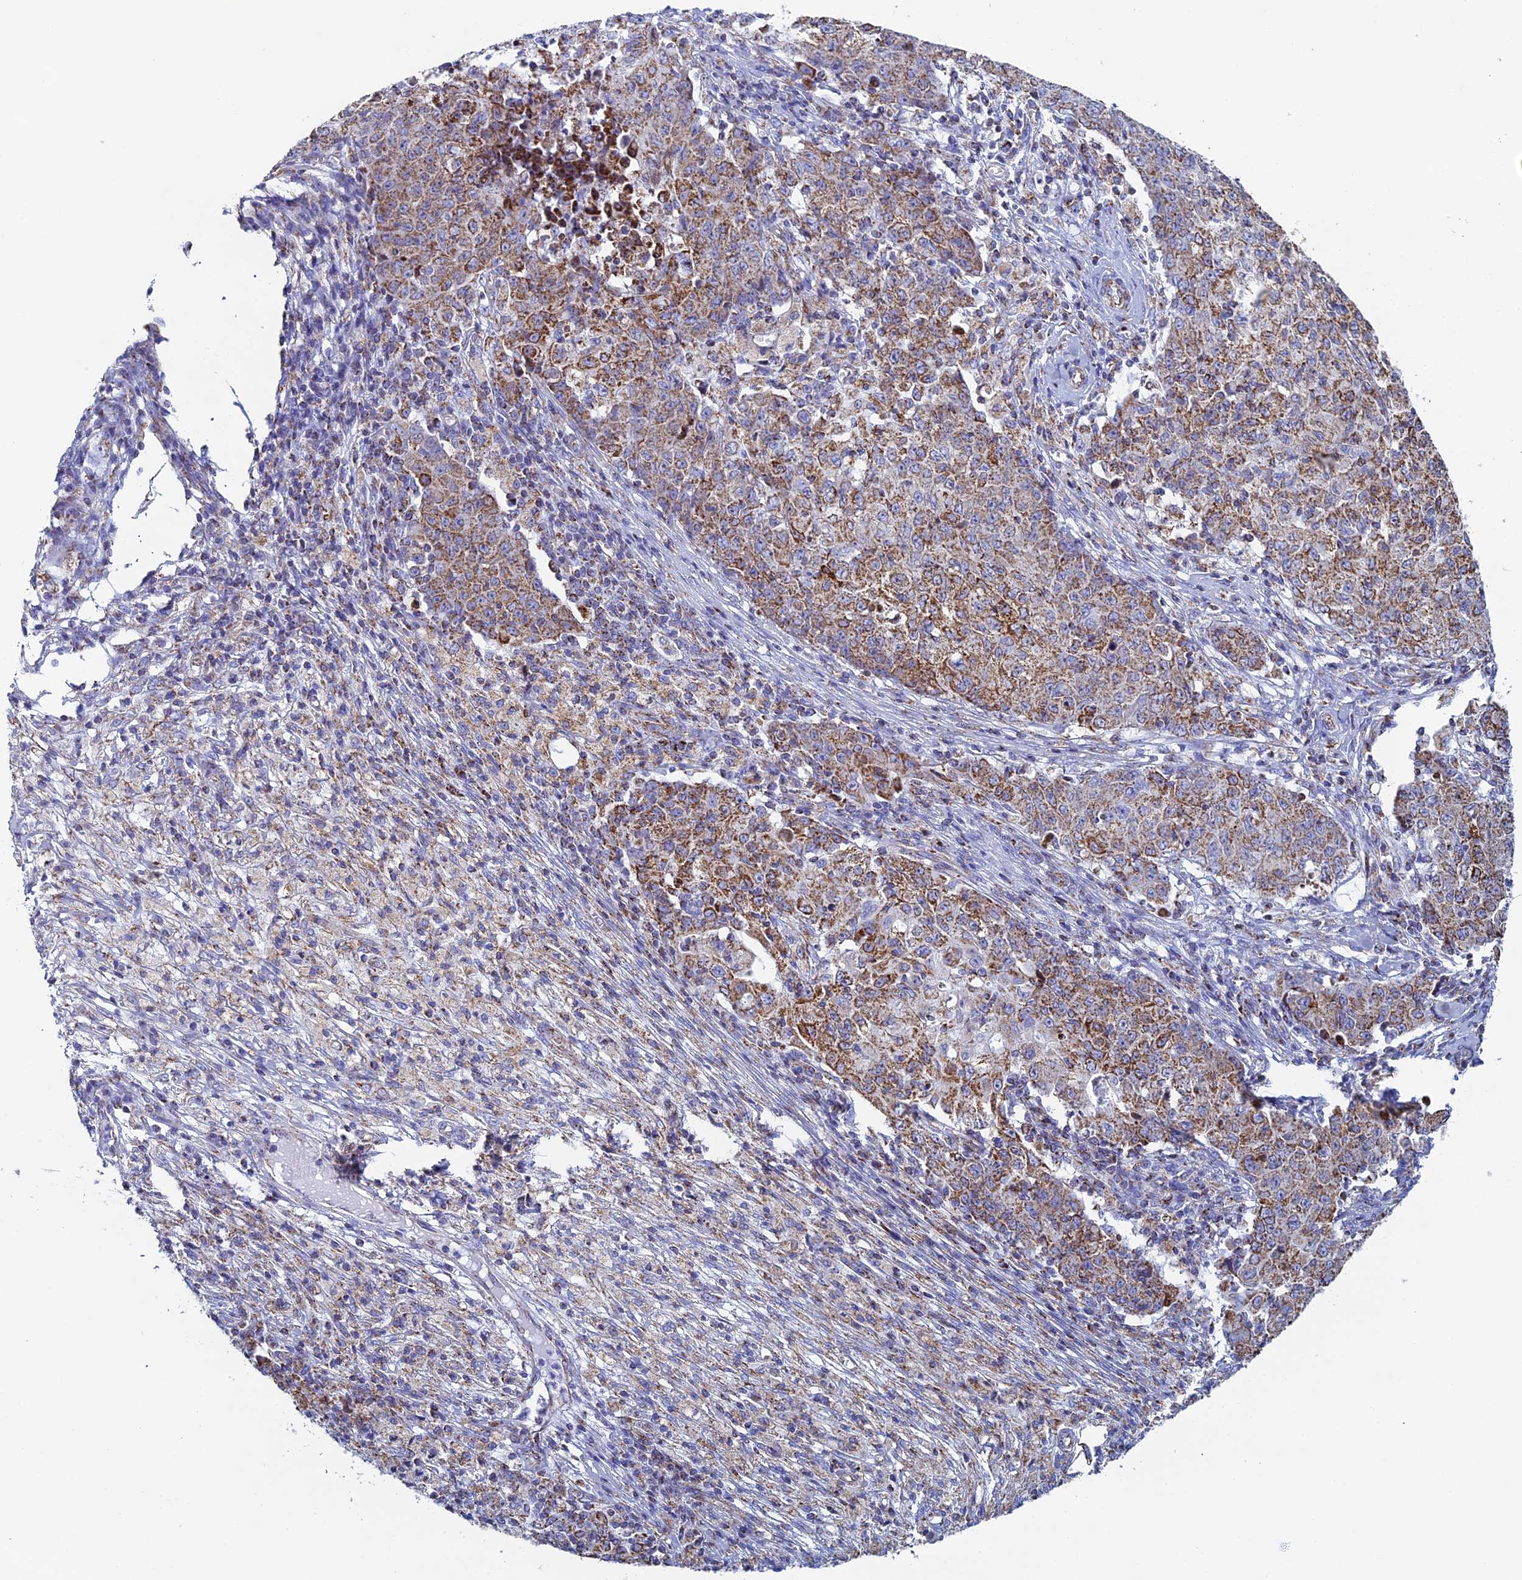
{"staining": {"intensity": "moderate", "quantity": ">75%", "location": "cytoplasmic/membranous"}, "tissue": "ovarian cancer", "cell_type": "Tumor cells", "image_type": "cancer", "snomed": [{"axis": "morphology", "description": "Carcinoma, endometroid"}, {"axis": "topography", "description": "Ovary"}], "caption": "Protein expression analysis of human ovarian endometroid carcinoma reveals moderate cytoplasmic/membranous positivity in approximately >75% of tumor cells. Immunohistochemistry (ihc) stains the protein of interest in brown and the nuclei are stained blue.", "gene": "UQCRFS1", "patient": {"sex": "female", "age": 42}}